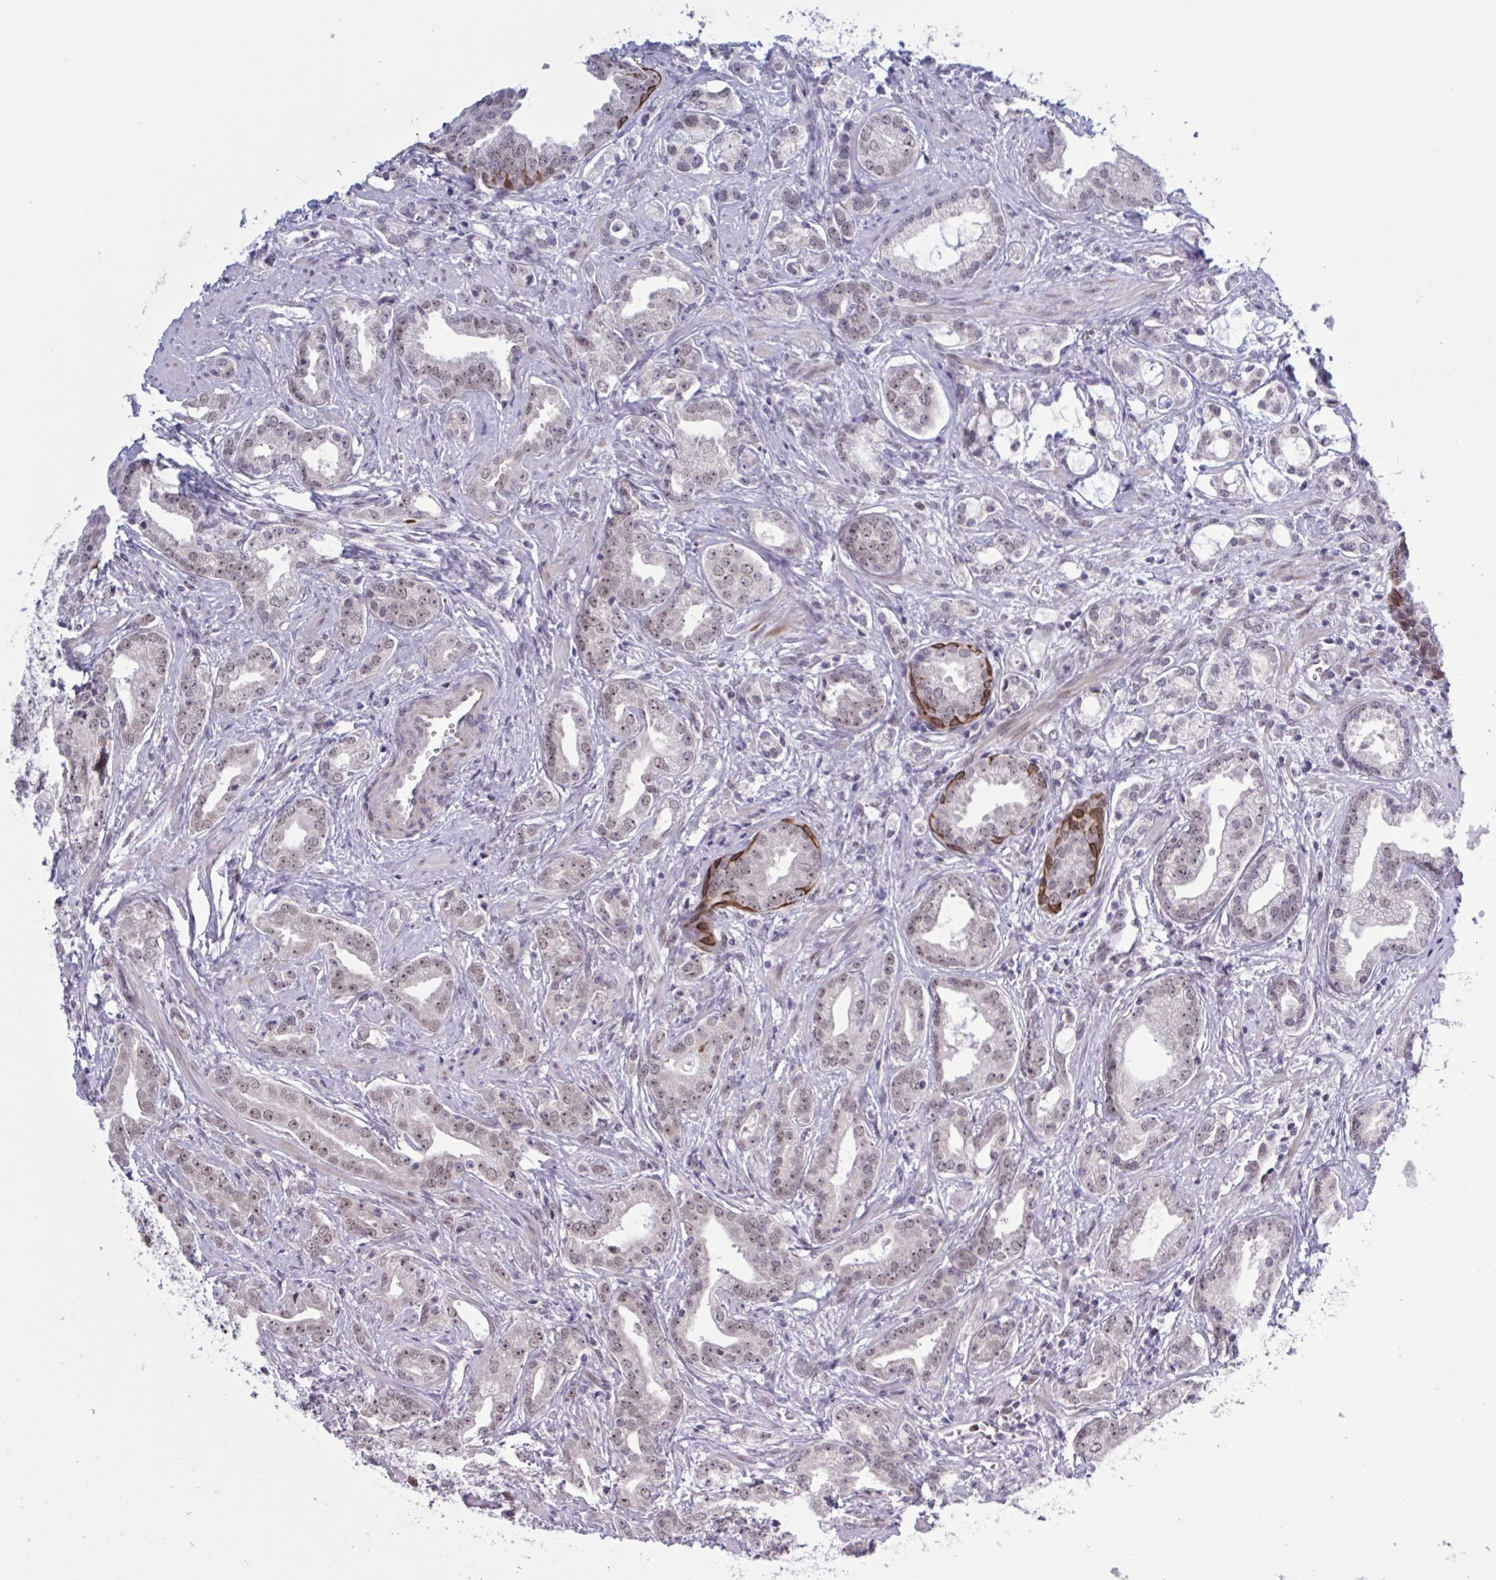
{"staining": {"intensity": "weak", "quantity": "25%-75%", "location": "nuclear"}, "tissue": "prostate cancer", "cell_type": "Tumor cells", "image_type": "cancer", "snomed": [{"axis": "morphology", "description": "Adenocarcinoma, Medium grade"}, {"axis": "topography", "description": "Prostate"}], "caption": "Immunohistochemical staining of adenocarcinoma (medium-grade) (prostate) demonstrates low levels of weak nuclear protein expression in approximately 25%-75% of tumor cells. The staining was performed using DAB to visualize the protein expression in brown, while the nuclei were stained in blue with hematoxylin (Magnification: 20x).", "gene": "PRMT6", "patient": {"sex": "male", "age": 57}}